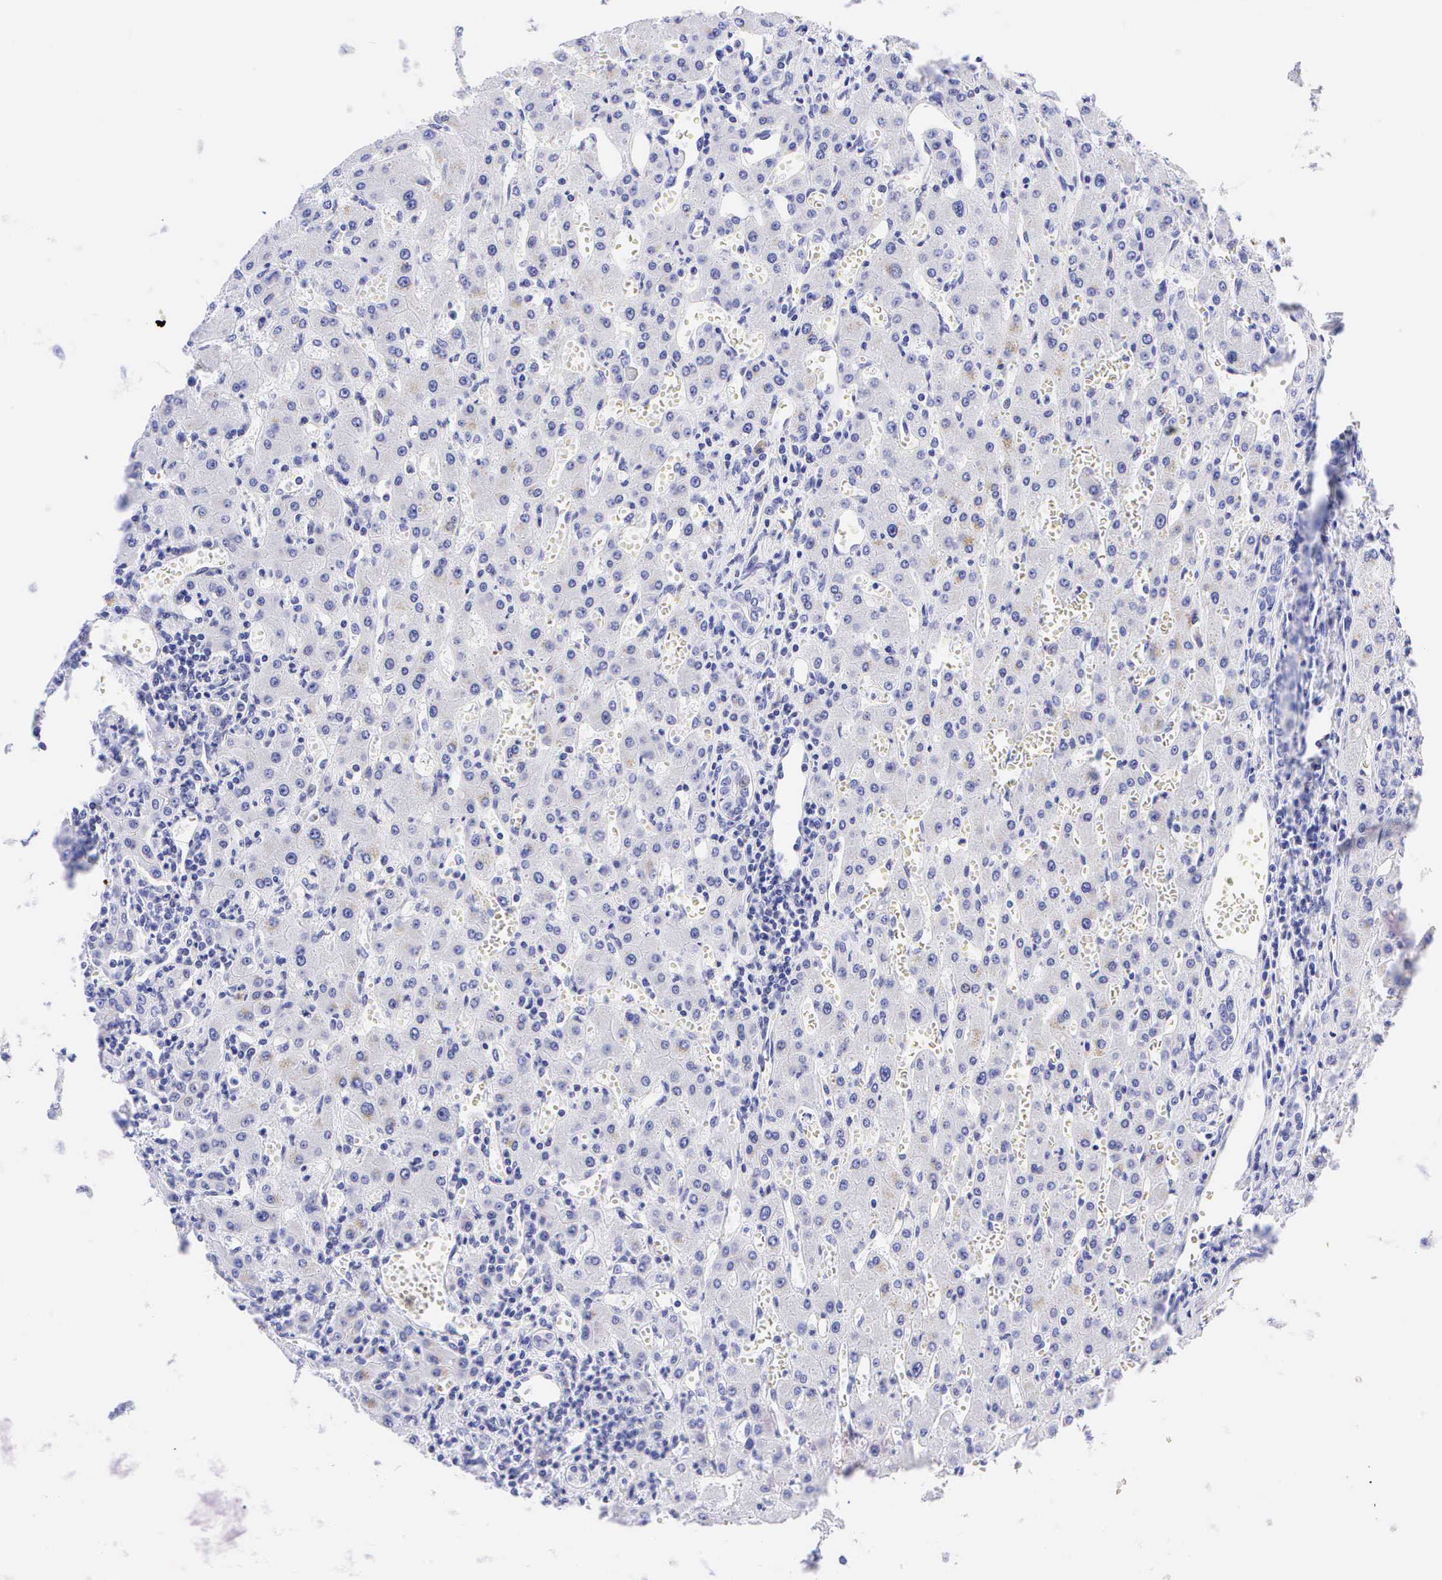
{"staining": {"intensity": "negative", "quantity": "none", "location": "none"}, "tissue": "liver", "cell_type": "Cholangiocytes", "image_type": "normal", "snomed": [{"axis": "morphology", "description": "Normal tissue, NOS"}, {"axis": "topography", "description": "Liver"}], "caption": "This is an immunohistochemistry (IHC) histopathology image of benign liver. There is no expression in cholangiocytes.", "gene": "KRT20", "patient": {"sex": "female", "age": 30}}